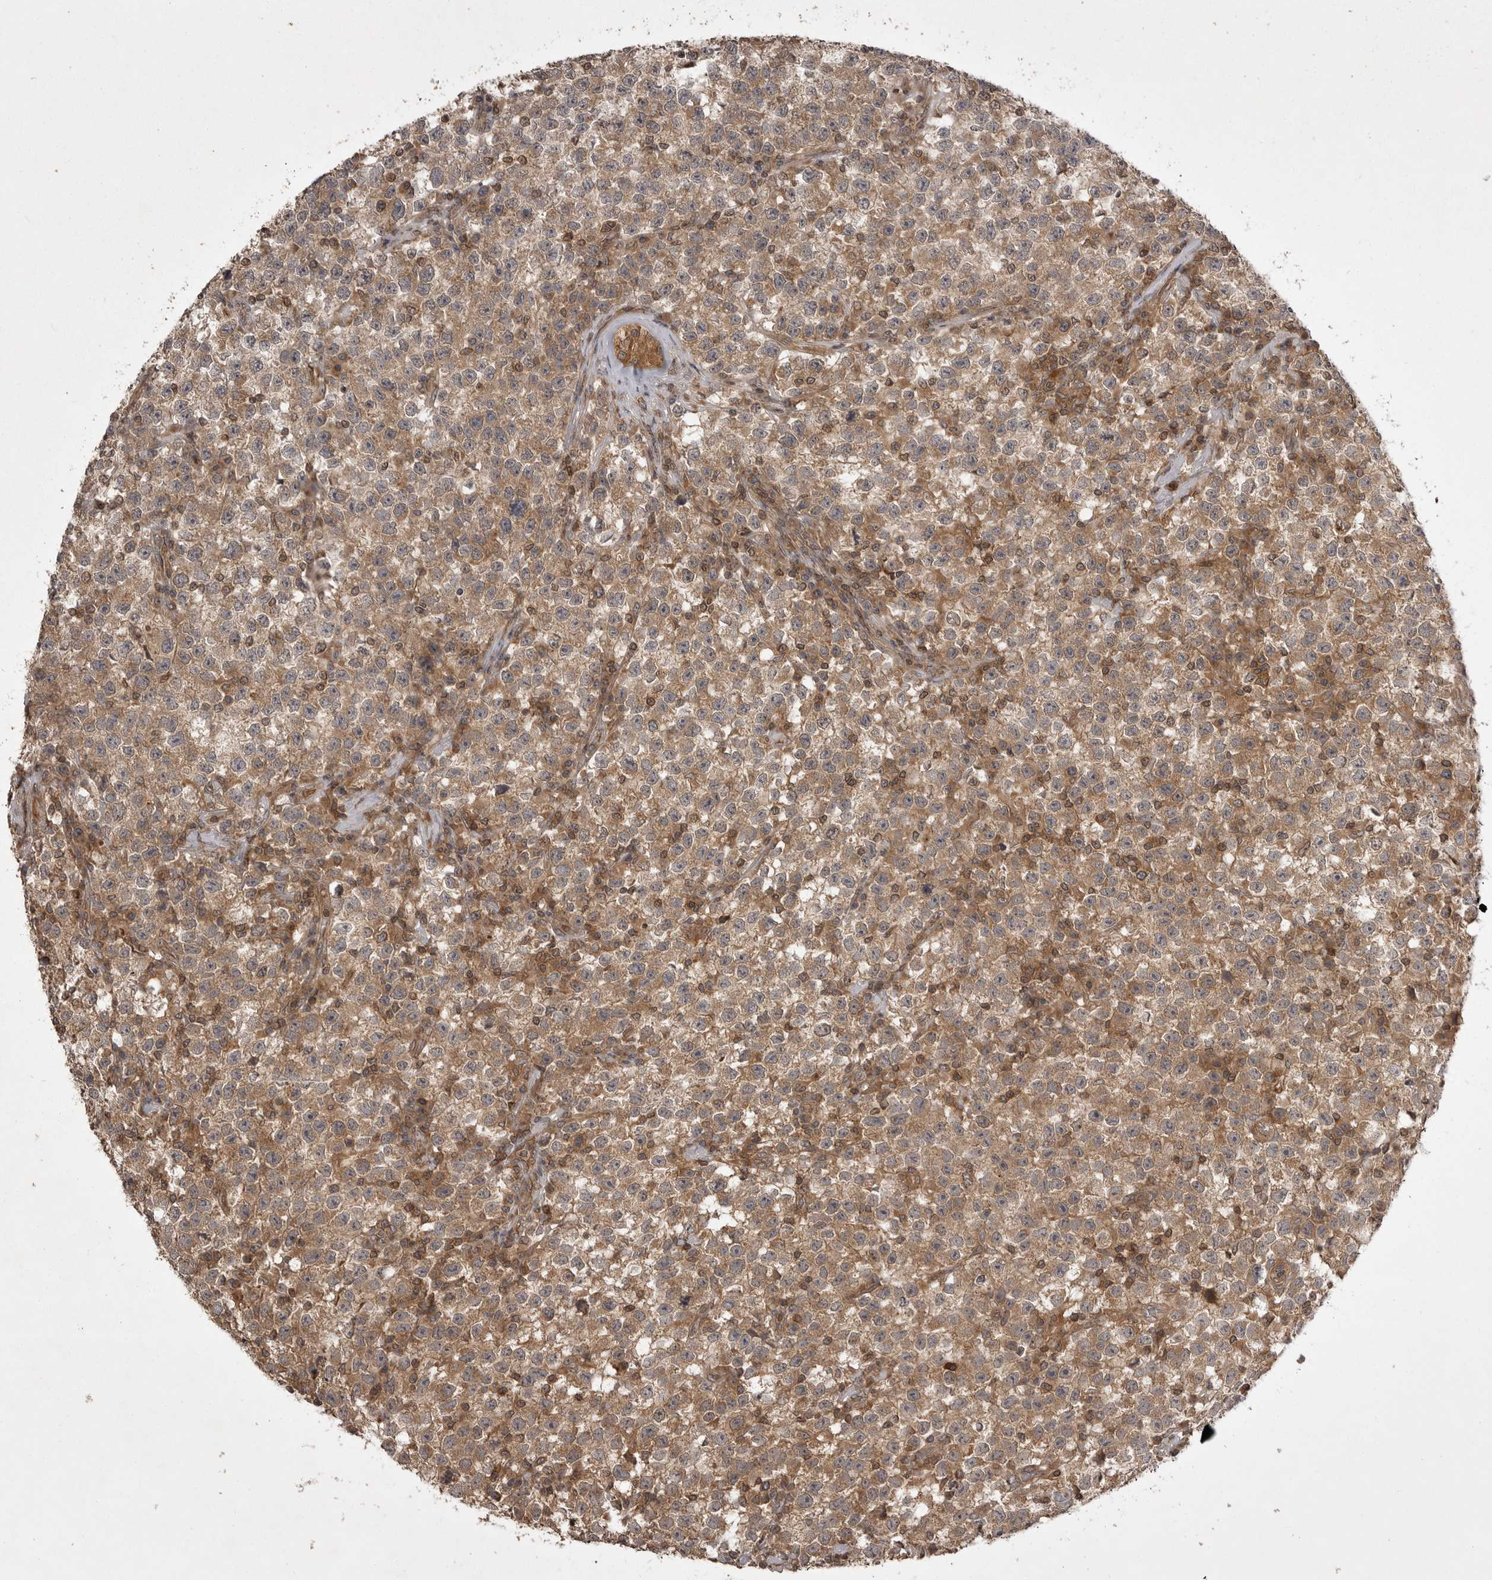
{"staining": {"intensity": "moderate", "quantity": ">75%", "location": "cytoplasmic/membranous"}, "tissue": "testis cancer", "cell_type": "Tumor cells", "image_type": "cancer", "snomed": [{"axis": "morphology", "description": "Seminoma, NOS"}, {"axis": "topography", "description": "Testis"}], "caption": "Testis cancer stained with immunohistochemistry (IHC) exhibits moderate cytoplasmic/membranous staining in about >75% of tumor cells. (DAB (3,3'-diaminobenzidine) IHC with brightfield microscopy, high magnification).", "gene": "STK24", "patient": {"sex": "male", "age": 22}}